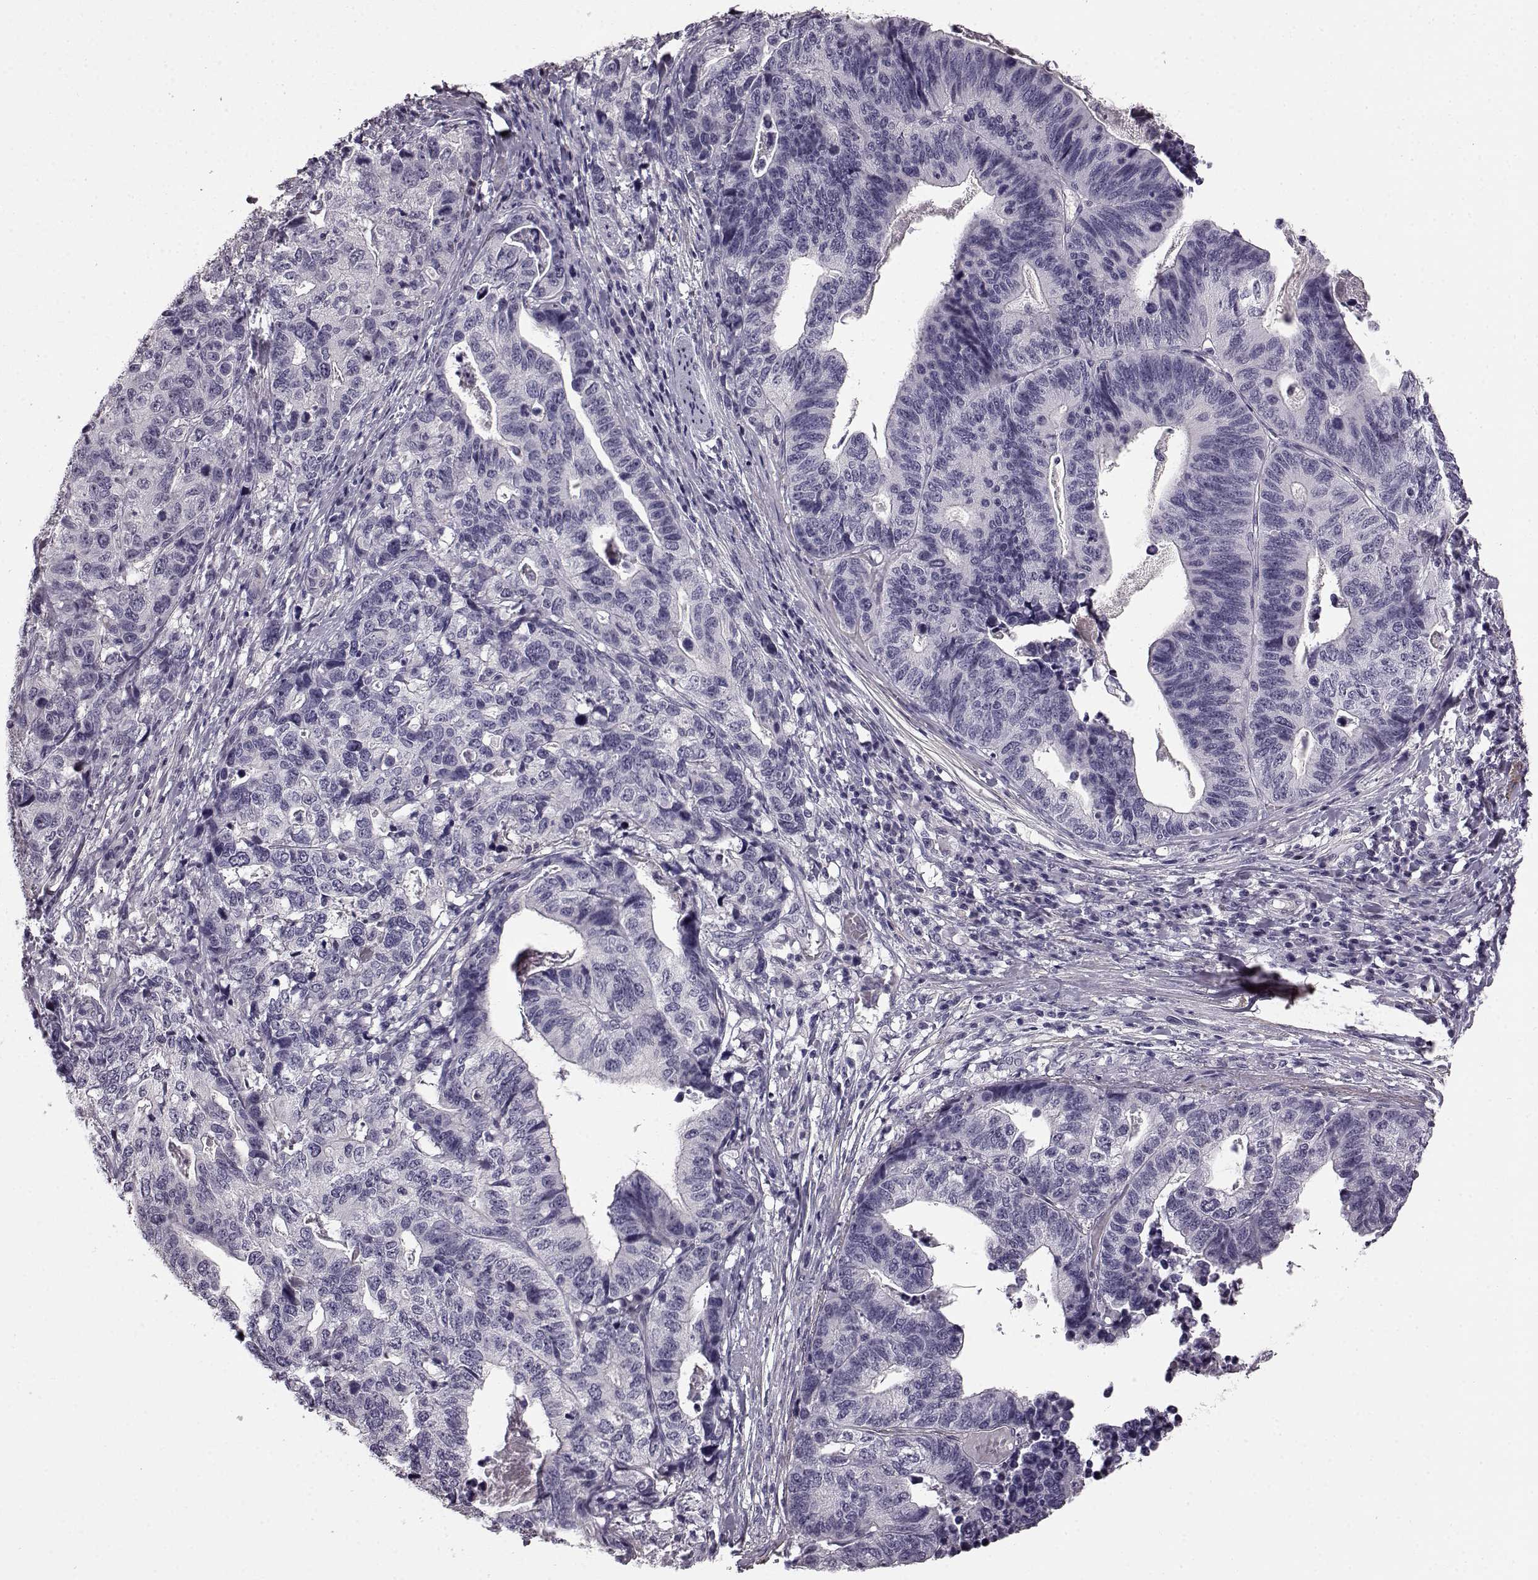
{"staining": {"intensity": "negative", "quantity": "none", "location": "none"}, "tissue": "stomach cancer", "cell_type": "Tumor cells", "image_type": "cancer", "snomed": [{"axis": "morphology", "description": "Adenocarcinoma, NOS"}, {"axis": "topography", "description": "Stomach, upper"}], "caption": "An image of human stomach cancer is negative for staining in tumor cells. (DAB immunohistochemistry visualized using brightfield microscopy, high magnification).", "gene": "SLCO3A1", "patient": {"sex": "female", "age": 67}}